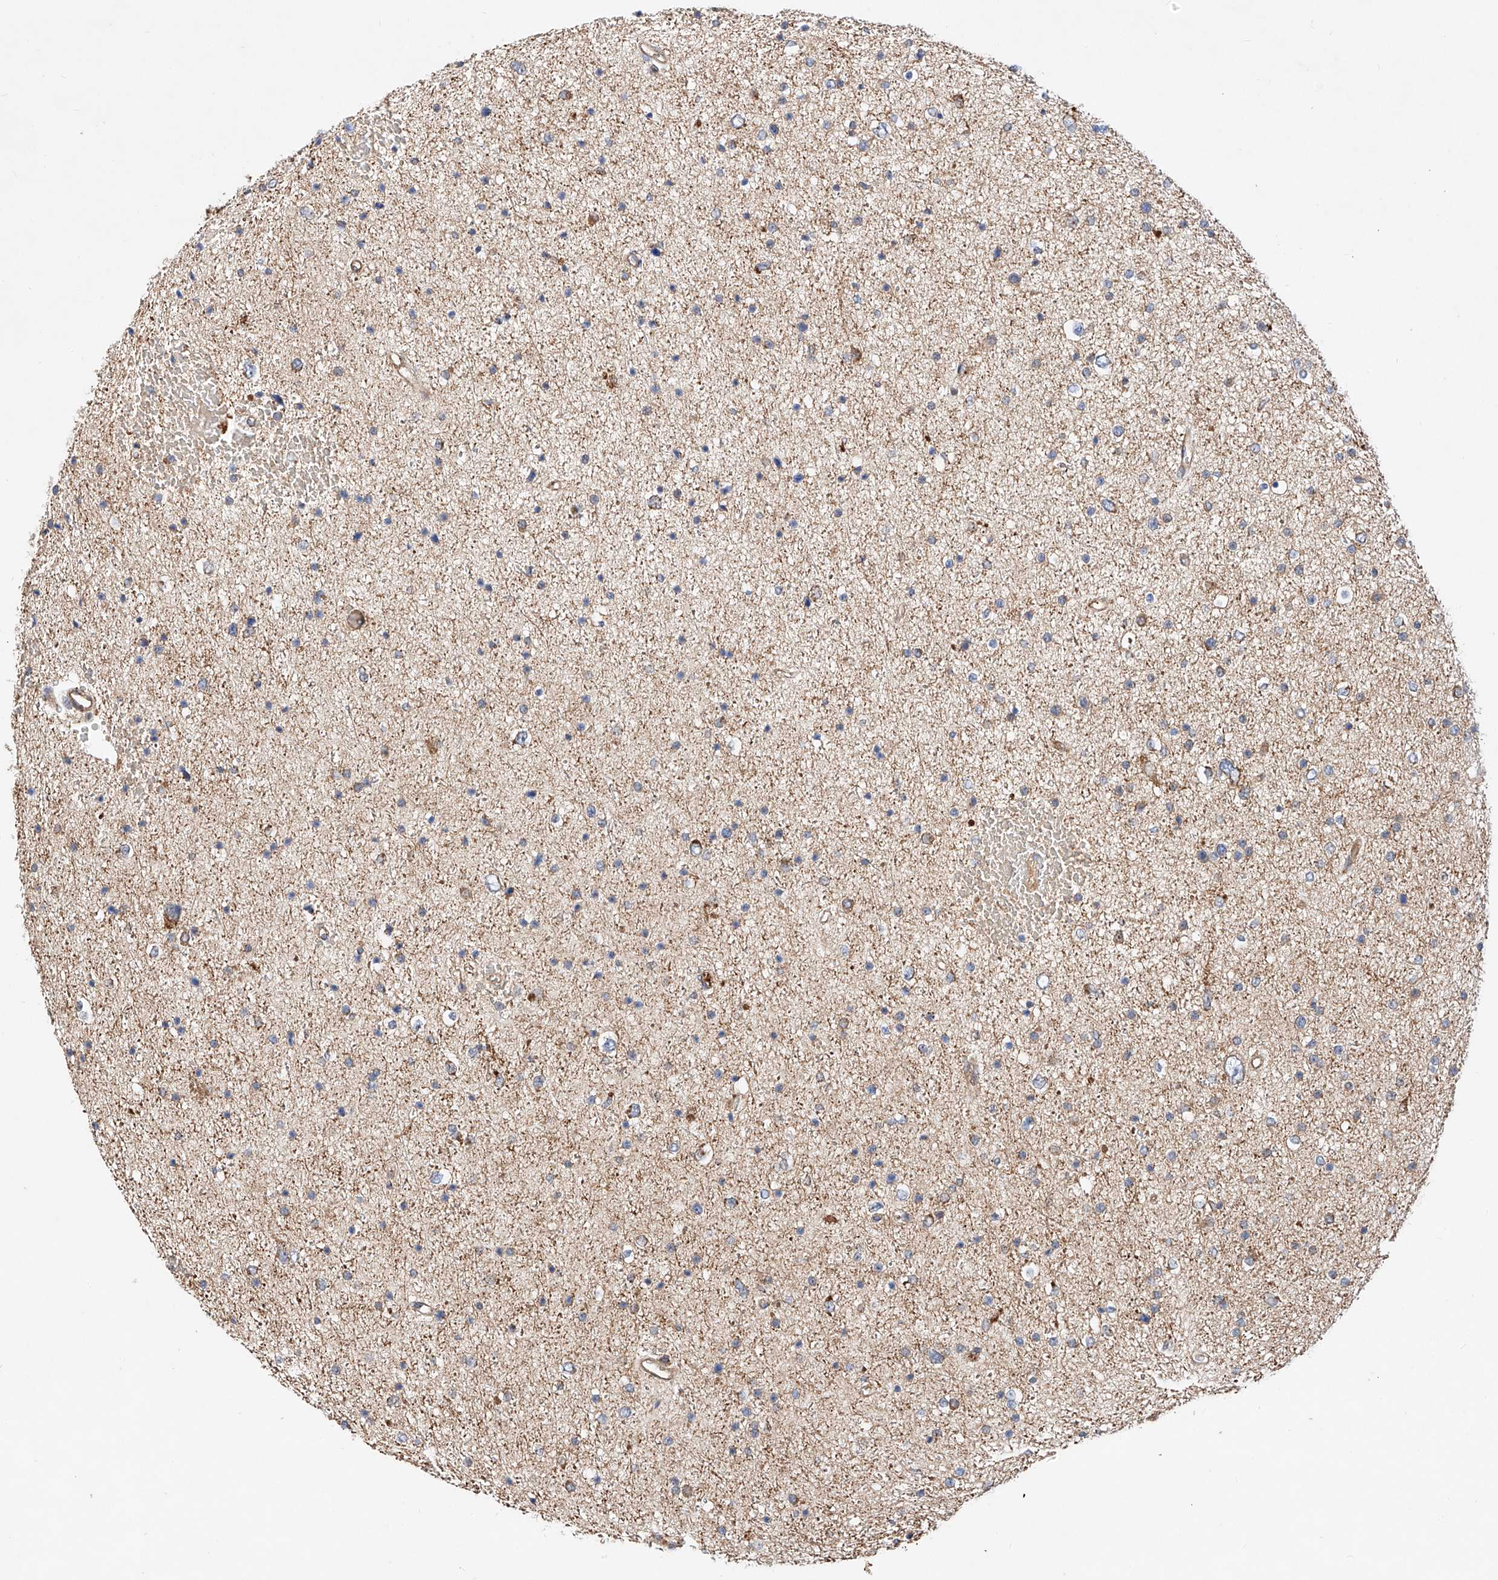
{"staining": {"intensity": "weak", "quantity": "<25%", "location": "cytoplasmic/membranous"}, "tissue": "glioma", "cell_type": "Tumor cells", "image_type": "cancer", "snomed": [{"axis": "morphology", "description": "Glioma, malignant, Low grade"}, {"axis": "topography", "description": "Brain"}], "caption": "Immunohistochemical staining of human glioma reveals no significant expression in tumor cells.", "gene": "NR1D1", "patient": {"sex": "female", "age": 37}}